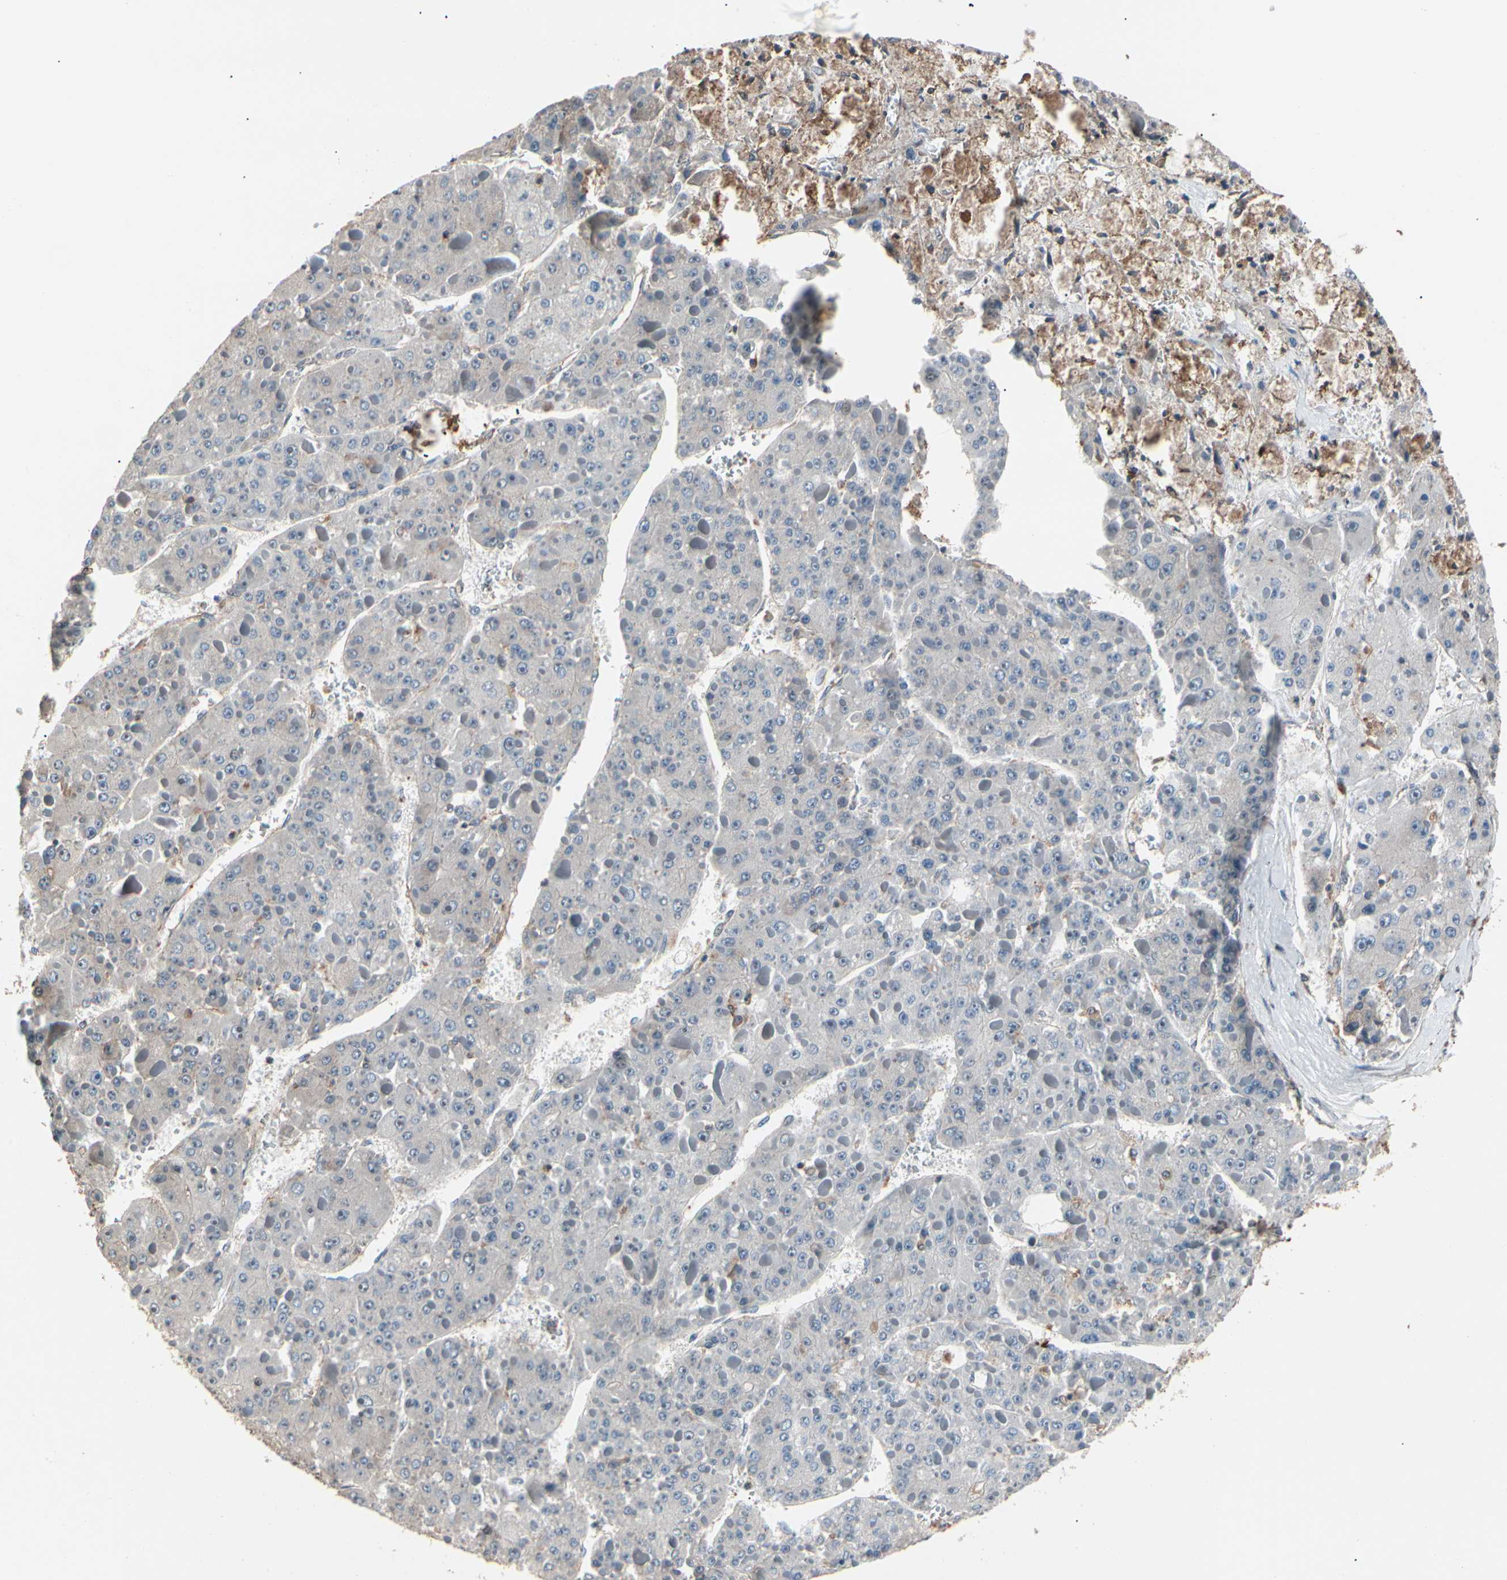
{"staining": {"intensity": "negative", "quantity": "none", "location": "none"}, "tissue": "liver cancer", "cell_type": "Tumor cells", "image_type": "cancer", "snomed": [{"axis": "morphology", "description": "Carcinoma, Hepatocellular, NOS"}, {"axis": "topography", "description": "Liver"}], "caption": "An image of human hepatocellular carcinoma (liver) is negative for staining in tumor cells.", "gene": "MAPK13", "patient": {"sex": "female", "age": 73}}